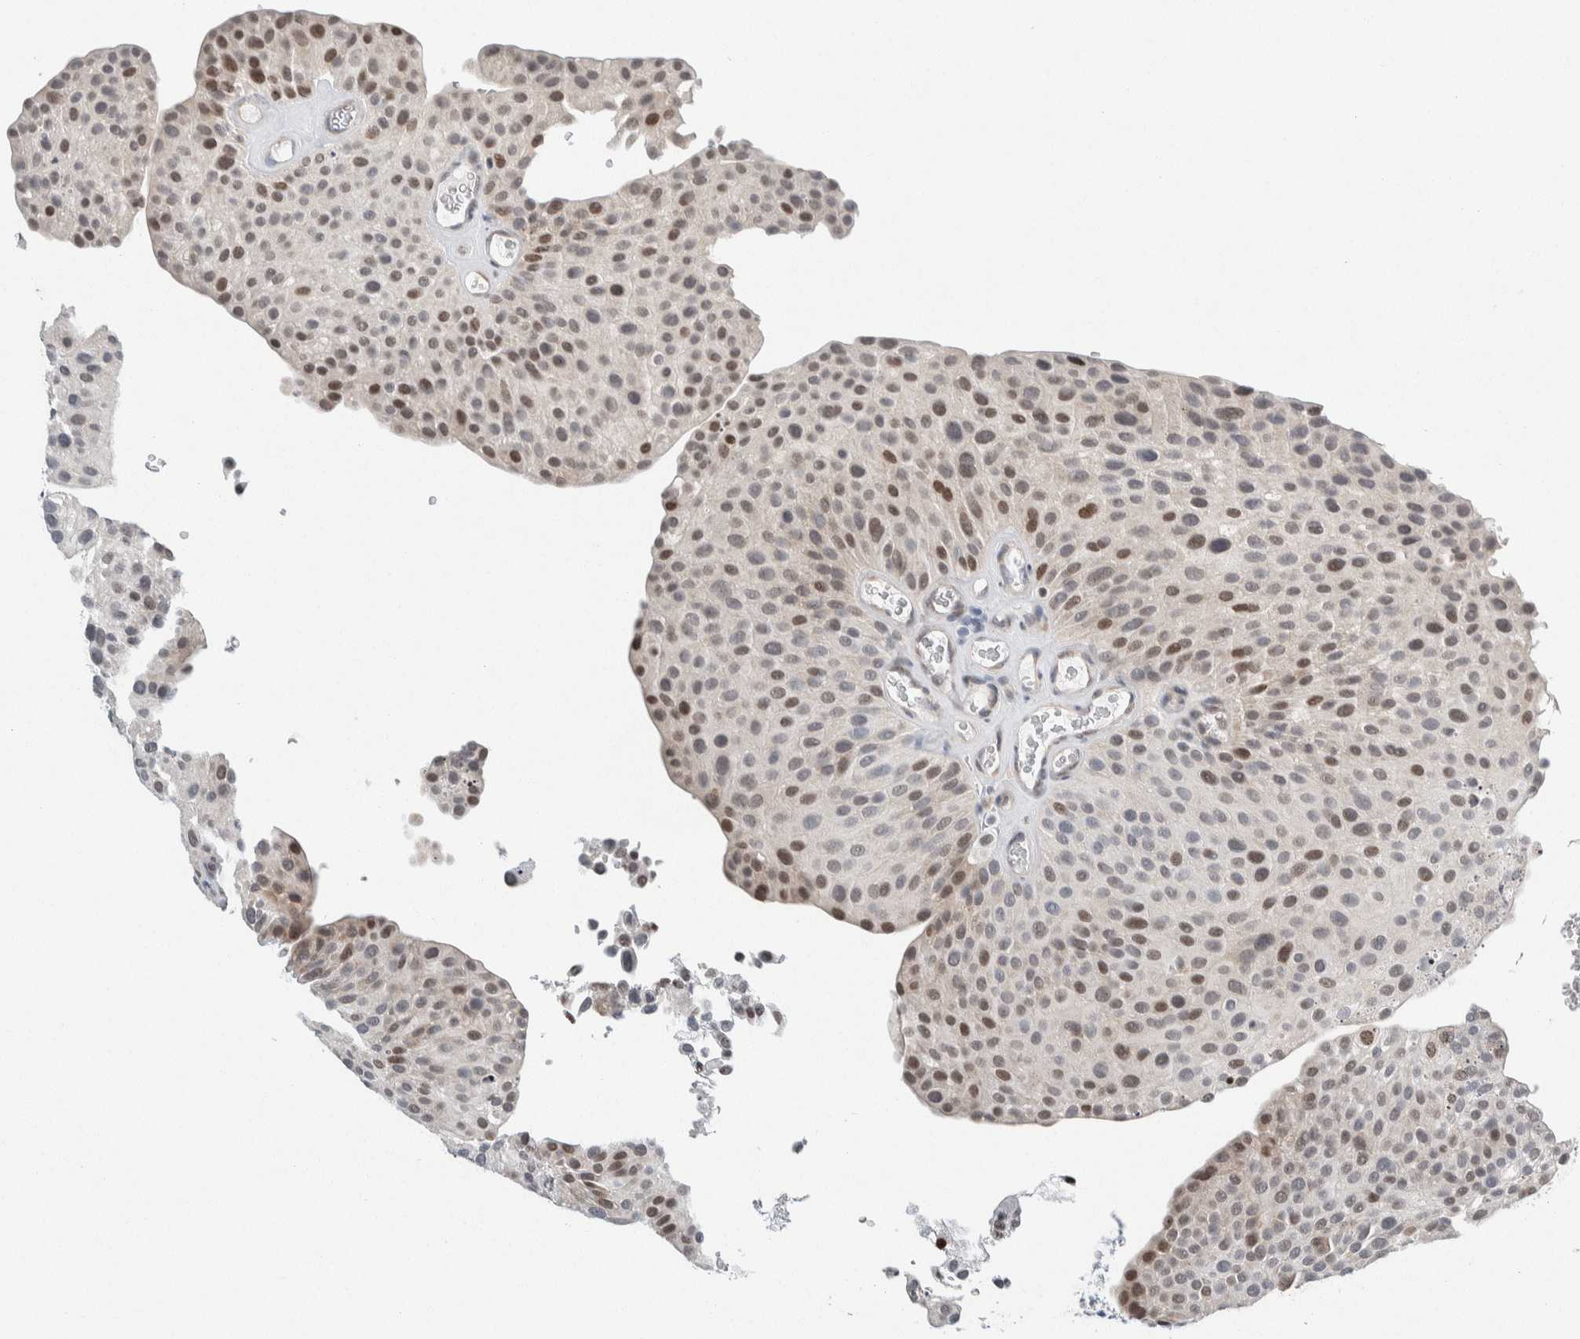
{"staining": {"intensity": "moderate", "quantity": "<25%", "location": "nuclear"}, "tissue": "urothelial cancer", "cell_type": "Tumor cells", "image_type": "cancer", "snomed": [{"axis": "morphology", "description": "Urothelial carcinoma, Low grade"}, {"axis": "topography", "description": "Smooth muscle"}, {"axis": "topography", "description": "Urinary bladder"}], "caption": "Protein expression analysis of urothelial cancer shows moderate nuclear positivity in approximately <25% of tumor cells.", "gene": "NEUROD1", "patient": {"sex": "male", "age": 60}}